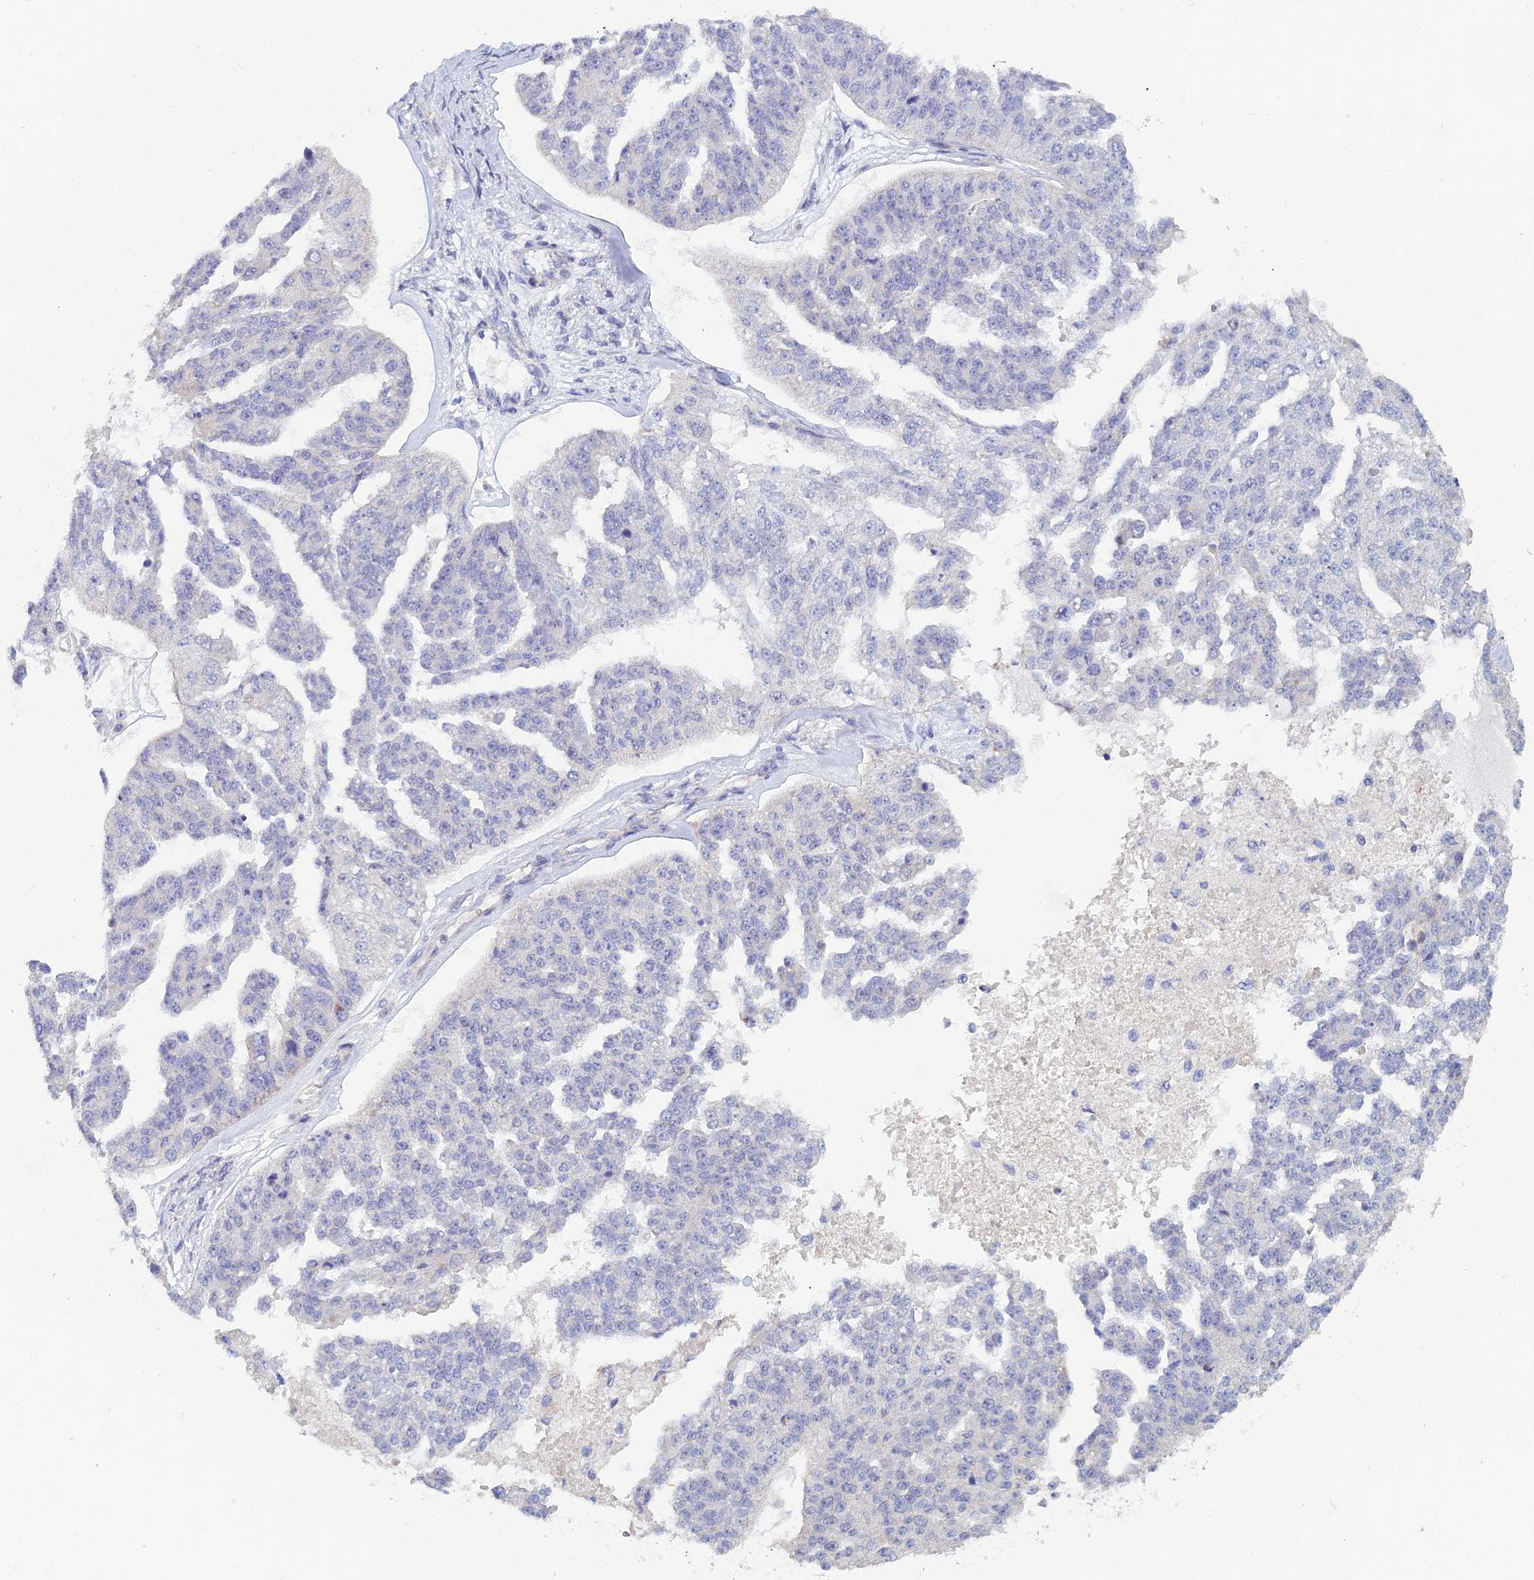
{"staining": {"intensity": "negative", "quantity": "none", "location": "none"}, "tissue": "ovarian cancer", "cell_type": "Tumor cells", "image_type": "cancer", "snomed": [{"axis": "morphology", "description": "Cystadenocarcinoma, serous, NOS"}, {"axis": "topography", "description": "Ovary"}], "caption": "High power microscopy histopathology image of an immunohistochemistry (IHC) photomicrograph of ovarian cancer, revealing no significant staining in tumor cells.", "gene": "GIPC1", "patient": {"sex": "female", "age": 58}}